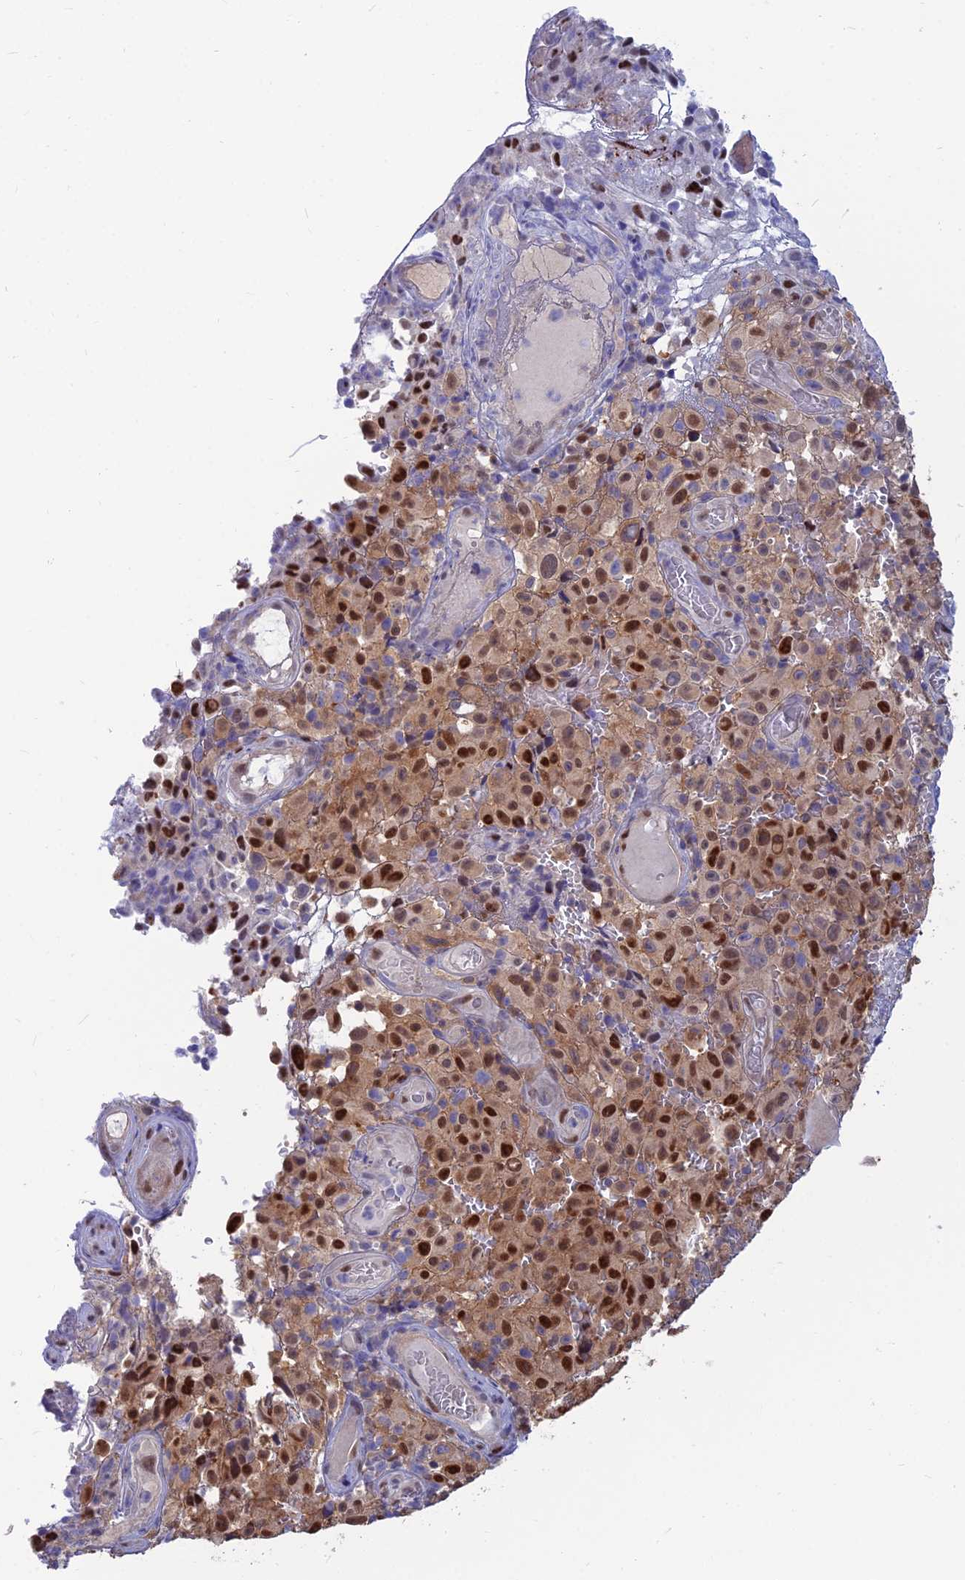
{"staining": {"intensity": "strong", "quantity": ">75%", "location": "cytoplasmic/membranous,nuclear"}, "tissue": "melanoma", "cell_type": "Tumor cells", "image_type": "cancer", "snomed": [{"axis": "morphology", "description": "Malignant melanoma, NOS"}, {"axis": "topography", "description": "Skin"}], "caption": "High-power microscopy captured an immunohistochemistry image of melanoma, revealing strong cytoplasmic/membranous and nuclear staining in approximately >75% of tumor cells.", "gene": "DNPEP", "patient": {"sex": "female", "age": 82}}